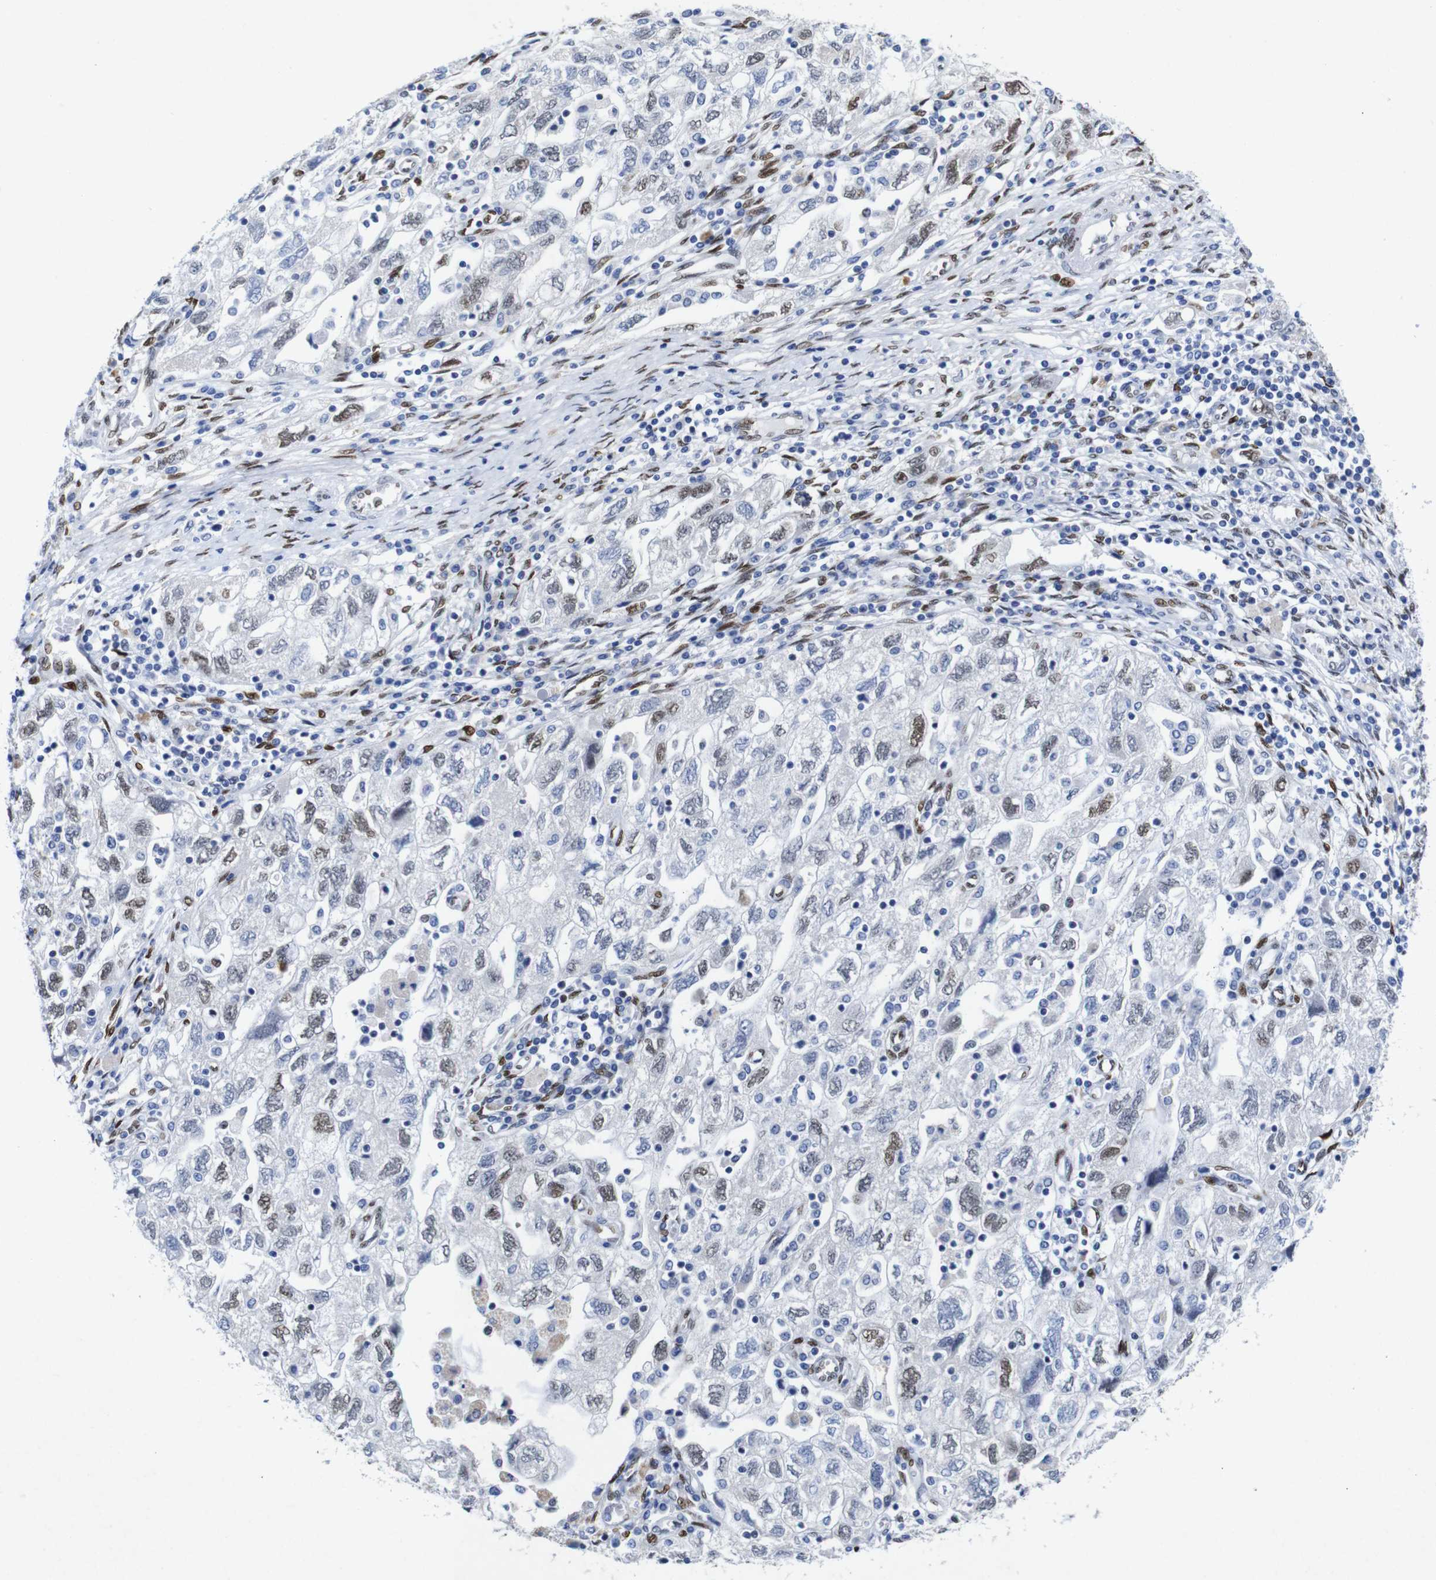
{"staining": {"intensity": "moderate", "quantity": "<25%", "location": "nuclear"}, "tissue": "ovarian cancer", "cell_type": "Tumor cells", "image_type": "cancer", "snomed": [{"axis": "morphology", "description": "Carcinoma, NOS"}, {"axis": "morphology", "description": "Cystadenocarcinoma, serous, NOS"}, {"axis": "topography", "description": "Ovary"}], "caption": "Immunohistochemical staining of carcinoma (ovarian) exhibits low levels of moderate nuclear protein staining in approximately <25% of tumor cells.", "gene": "FOSL2", "patient": {"sex": "female", "age": 69}}